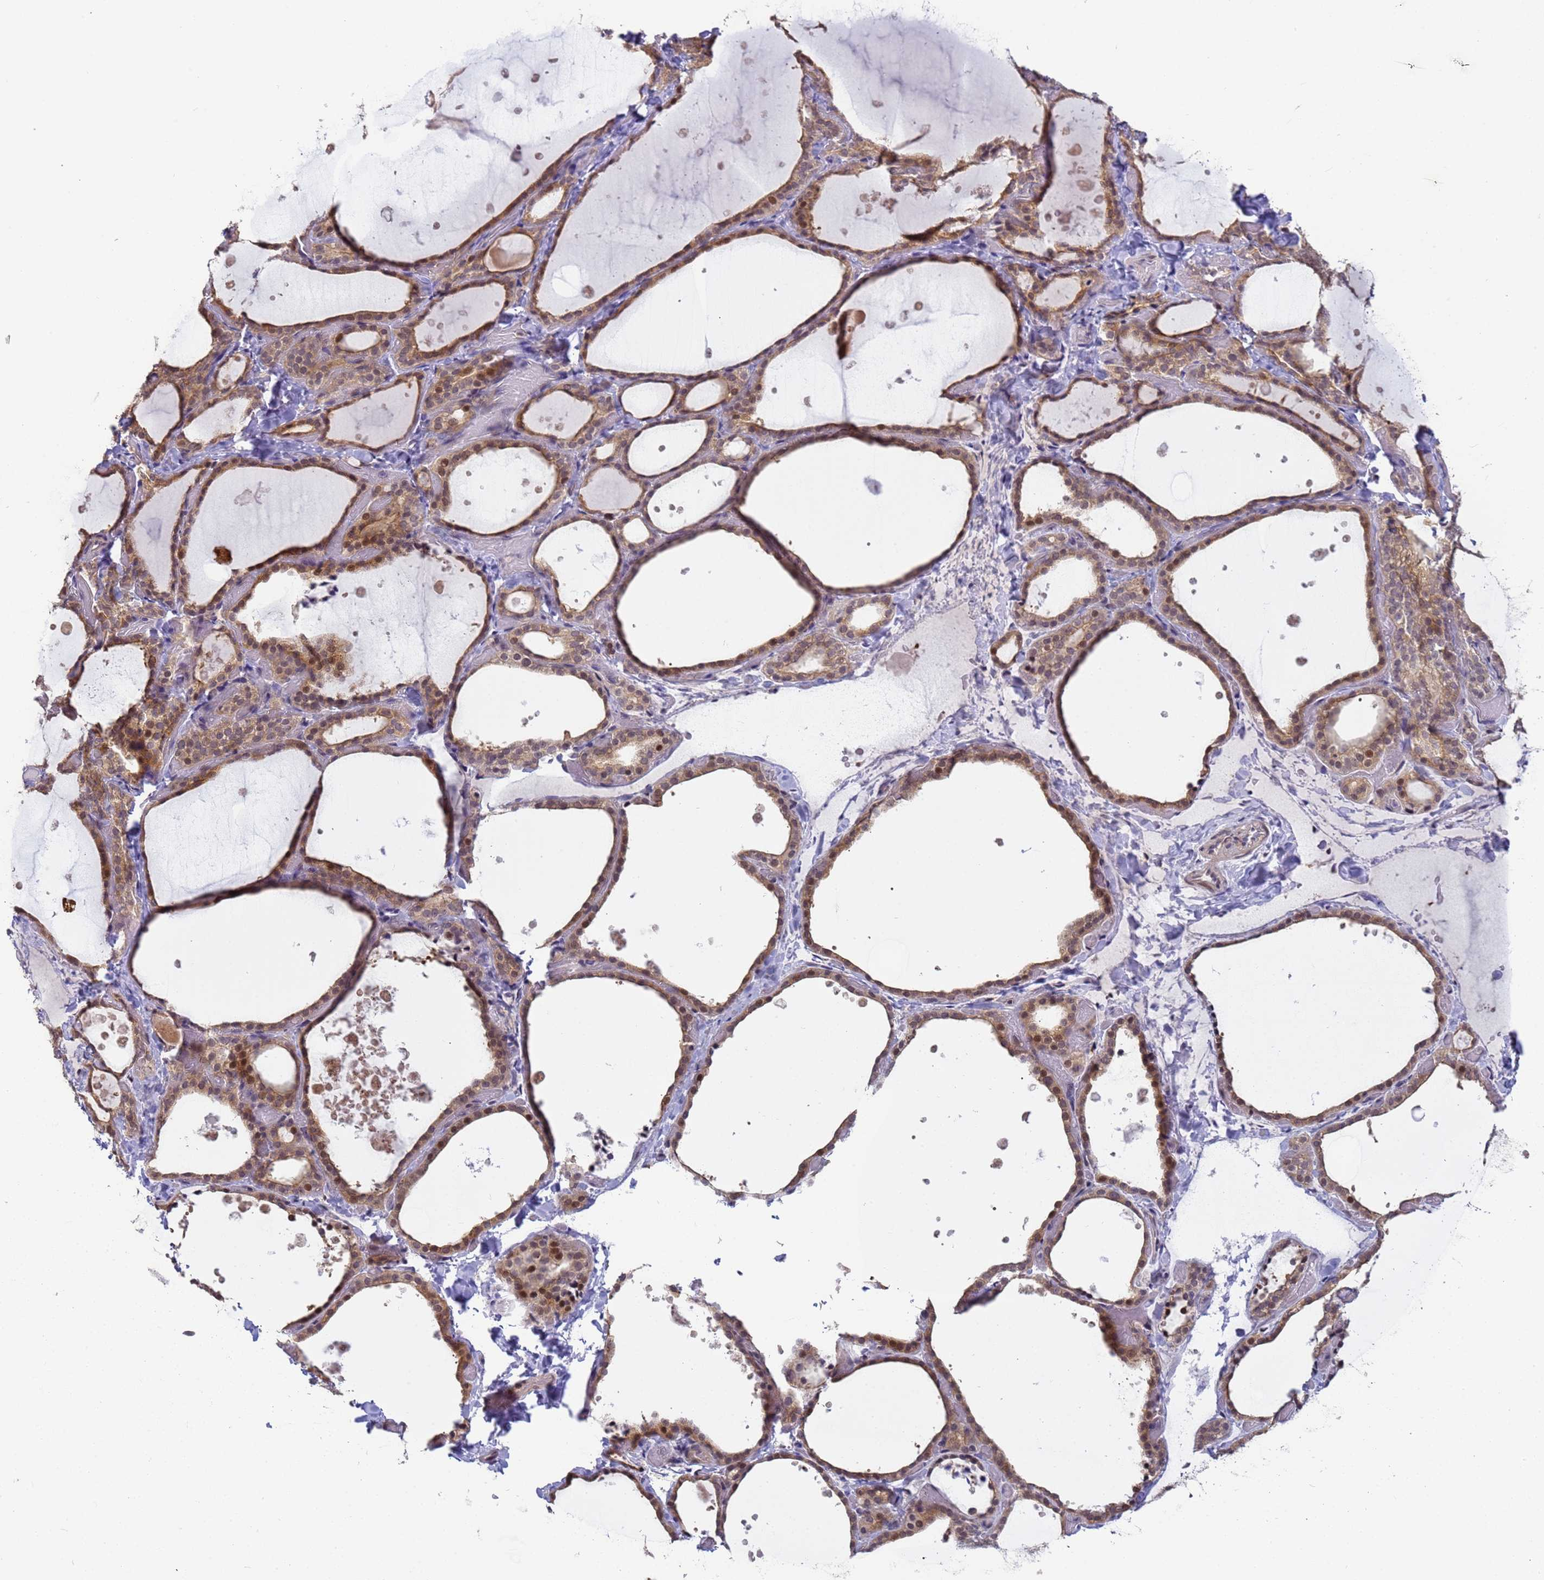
{"staining": {"intensity": "moderate", "quantity": ">75%", "location": "cytoplasmic/membranous,nuclear"}, "tissue": "thyroid gland", "cell_type": "Glandular cells", "image_type": "normal", "snomed": [{"axis": "morphology", "description": "Normal tissue, NOS"}, {"axis": "topography", "description": "Thyroid gland"}], "caption": "An immunohistochemistry (IHC) image of unremarkable tissue is shown. Protein staining in brown highlights moderate cytoplasmic/membranous,nuclear positivity in thyroid gland within glandular cells.", "gene": "VWA3A", "patient": {"sex": "female", "age": 44}}